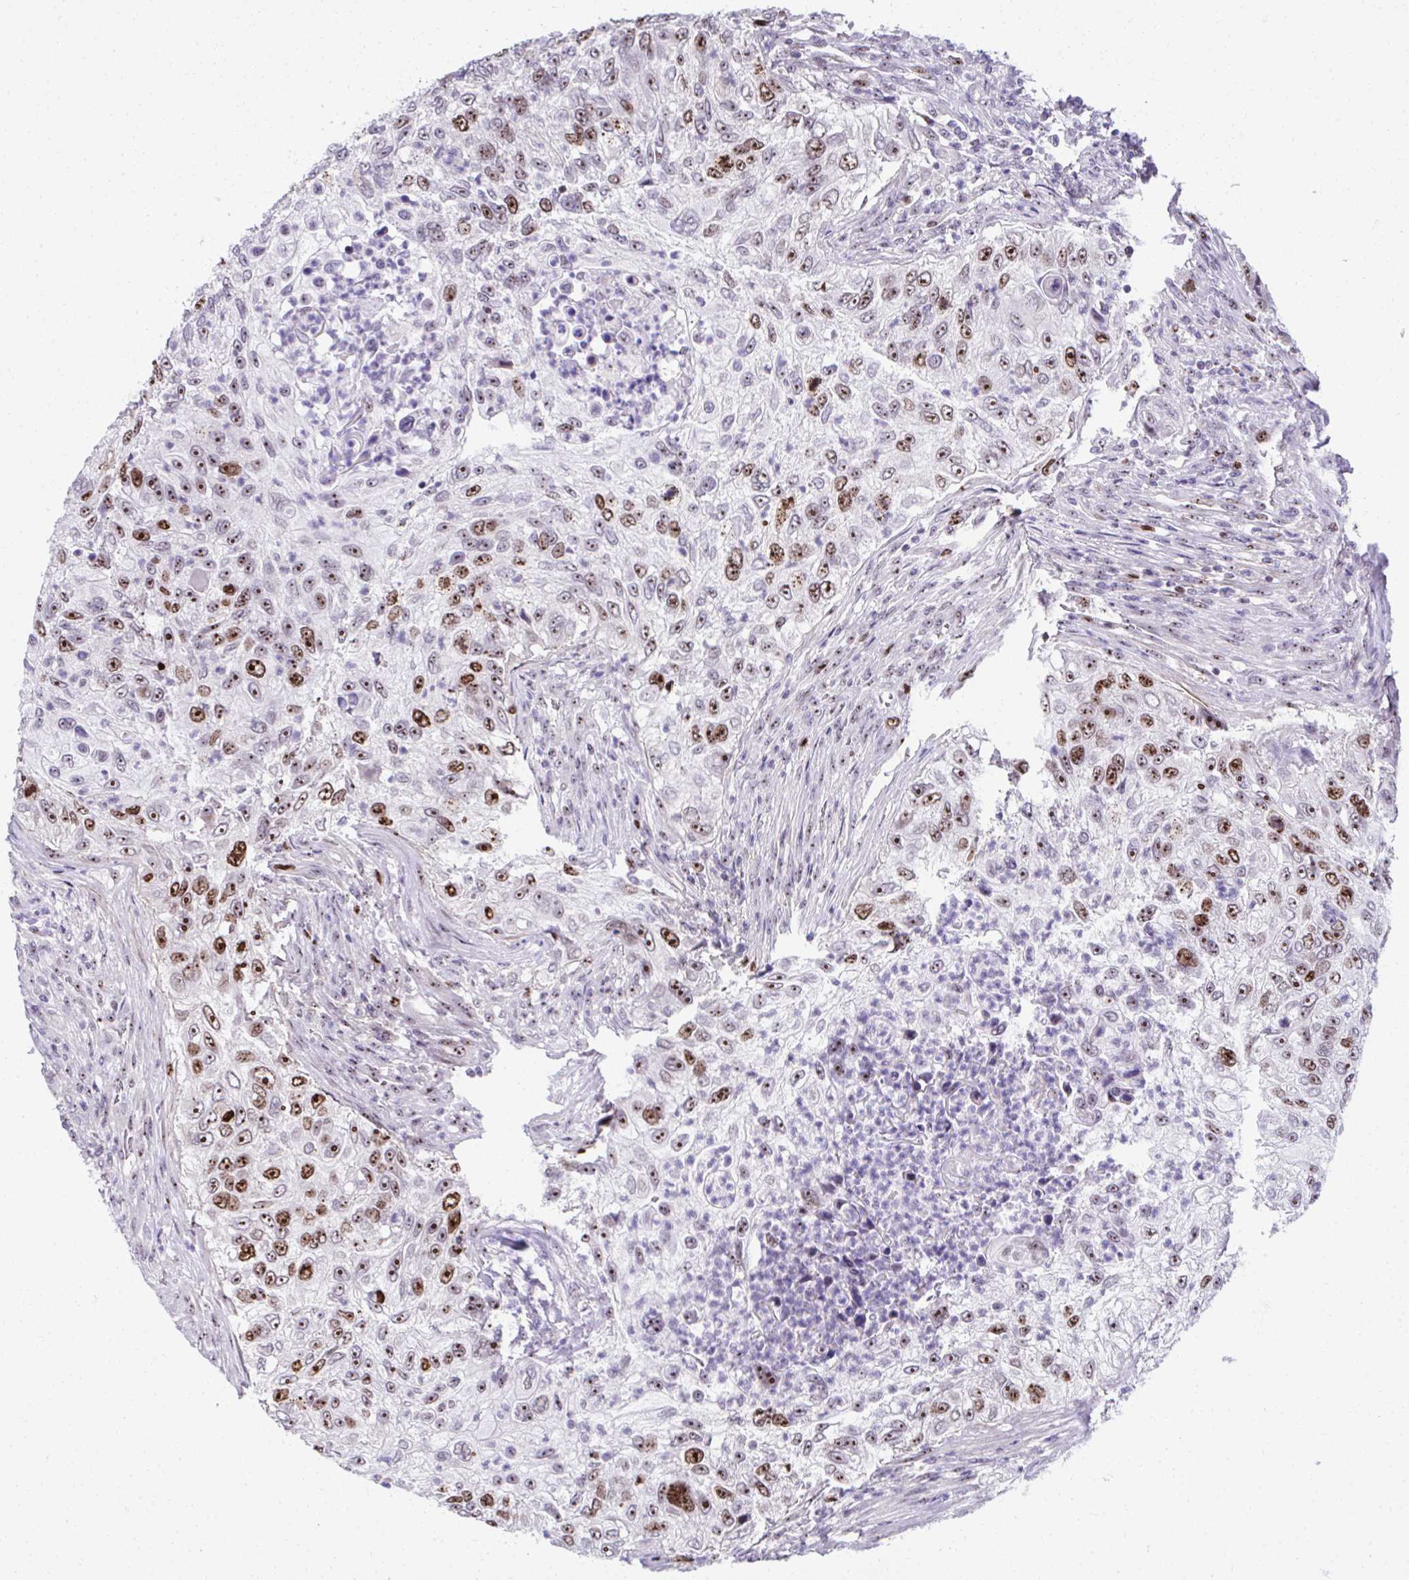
{"staining": {"intensity": "strong", "quantity": "25%-75%", "location": "nuclear"}, "tissue": "urothelial cancer", "cell_type": "Tumor cells", "image_type": "cancer", "snomed": [{"axis": "morphology", "description": "Urothelial carcinoma, High grade"}, {"axis": "topography", "description": "Urinary bladder"}], "caption": "Immunohistochemistry (IHC) of urothelial cancer shows high levels of strong nuclear positivity in about 25%-75% of tumor cells. The protein of interest is shown in brown color, while the nuclei are stained blue.", "gene": "CEP72", "patient": {"sex": "female", "age": 60}}